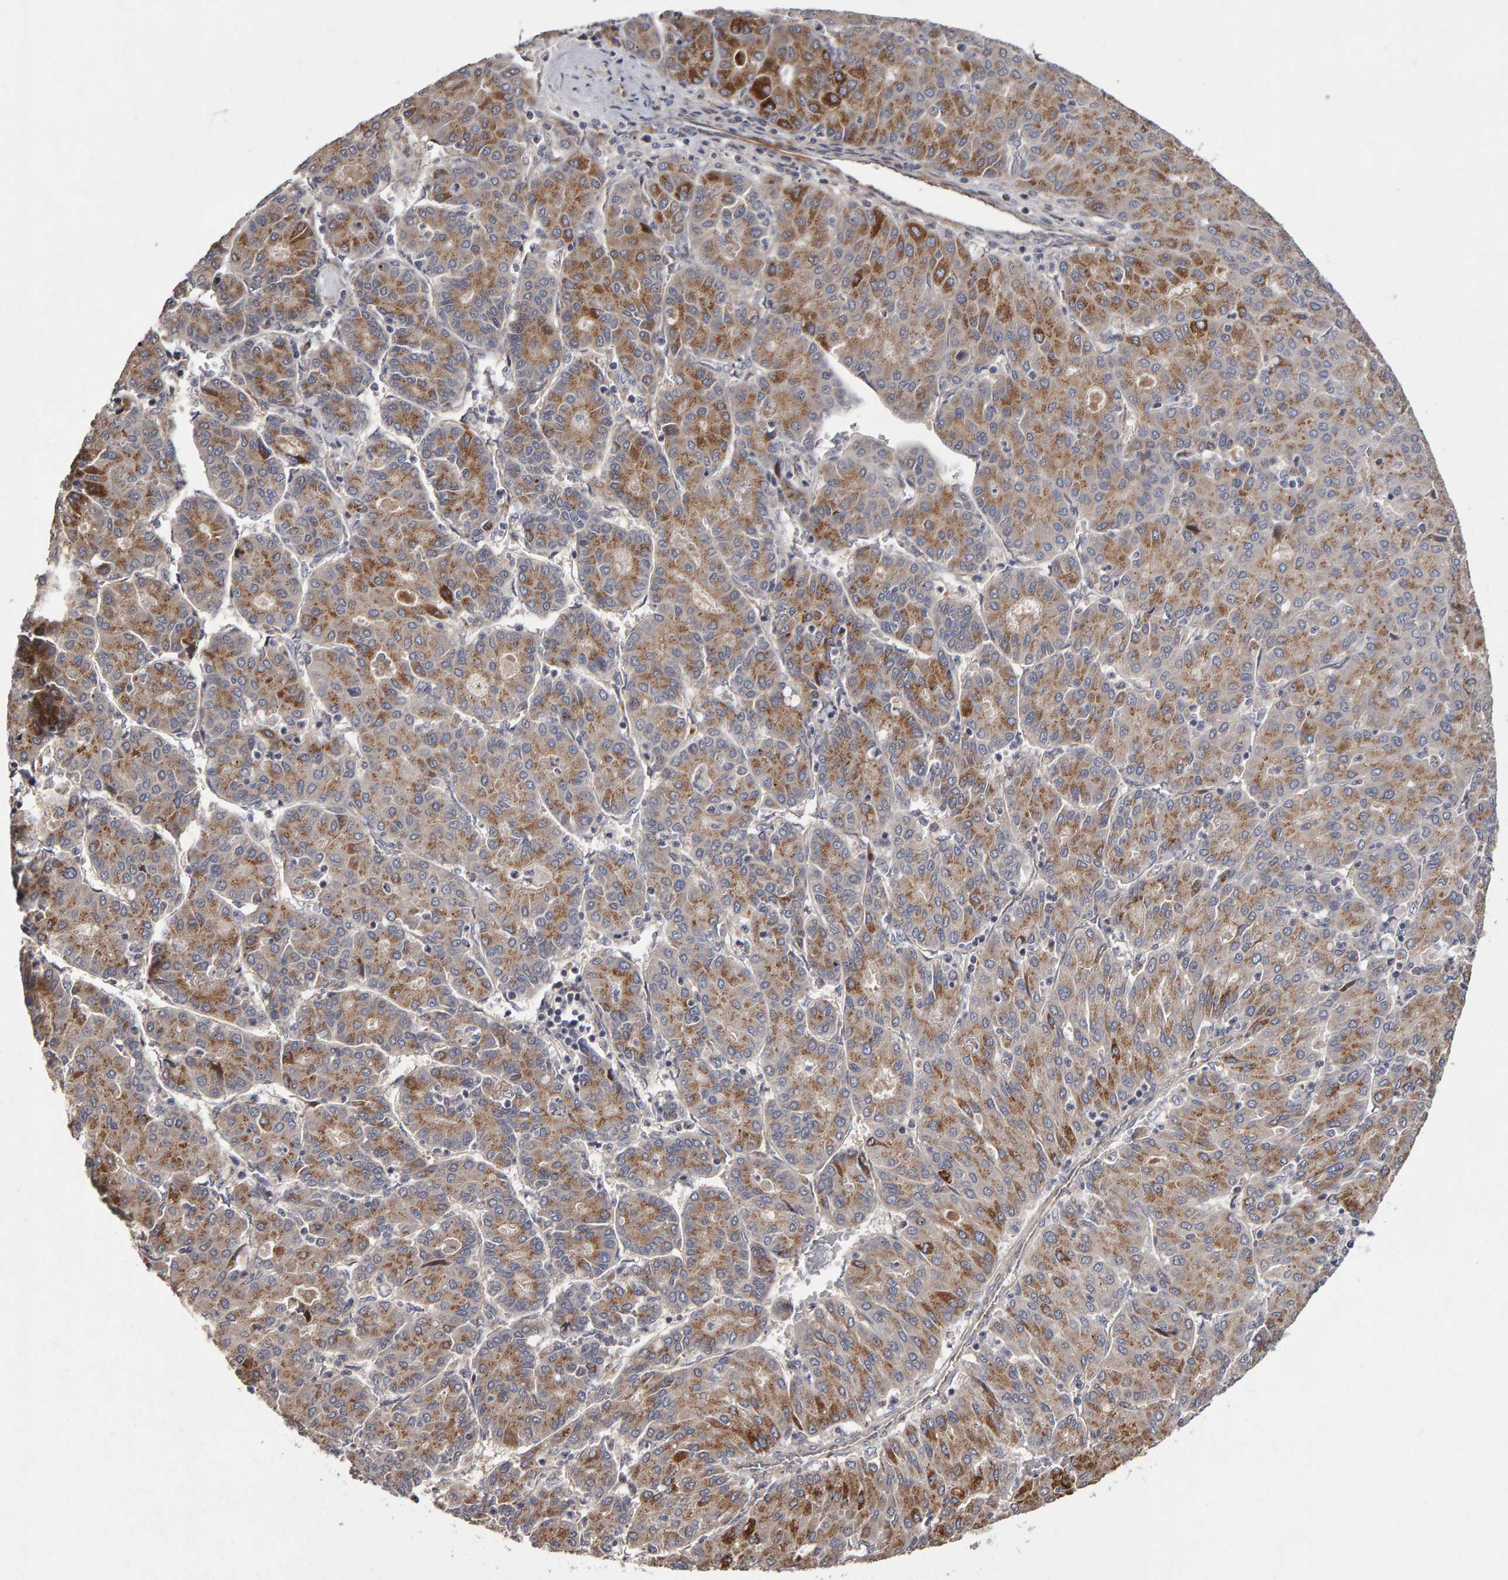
{"staining": {"intensity": "moderate", "quantity": ">75%", "location": "cytoplasmic/membranous"}, "tissue": "liver cancer", "cell_type": "Tumor cells", "image_type": "cancer", "snomed": [{"axis": "morphology", "description": "Carcinoma, Hepatocellular, NOS"}, {"axis": "topography", "description": "Liver"}], "caption": "Protein analysis of hepatocellular carcinoma (liver) tissue demonstrates moderate cytoplasmic/membranous positivity in approximately >75% of tumor cells. (brown staining indicates protein expression, while blue staining denotes nuclei).", "gene": "CANT1", "patient": {"sex": "male", "age": 65}}